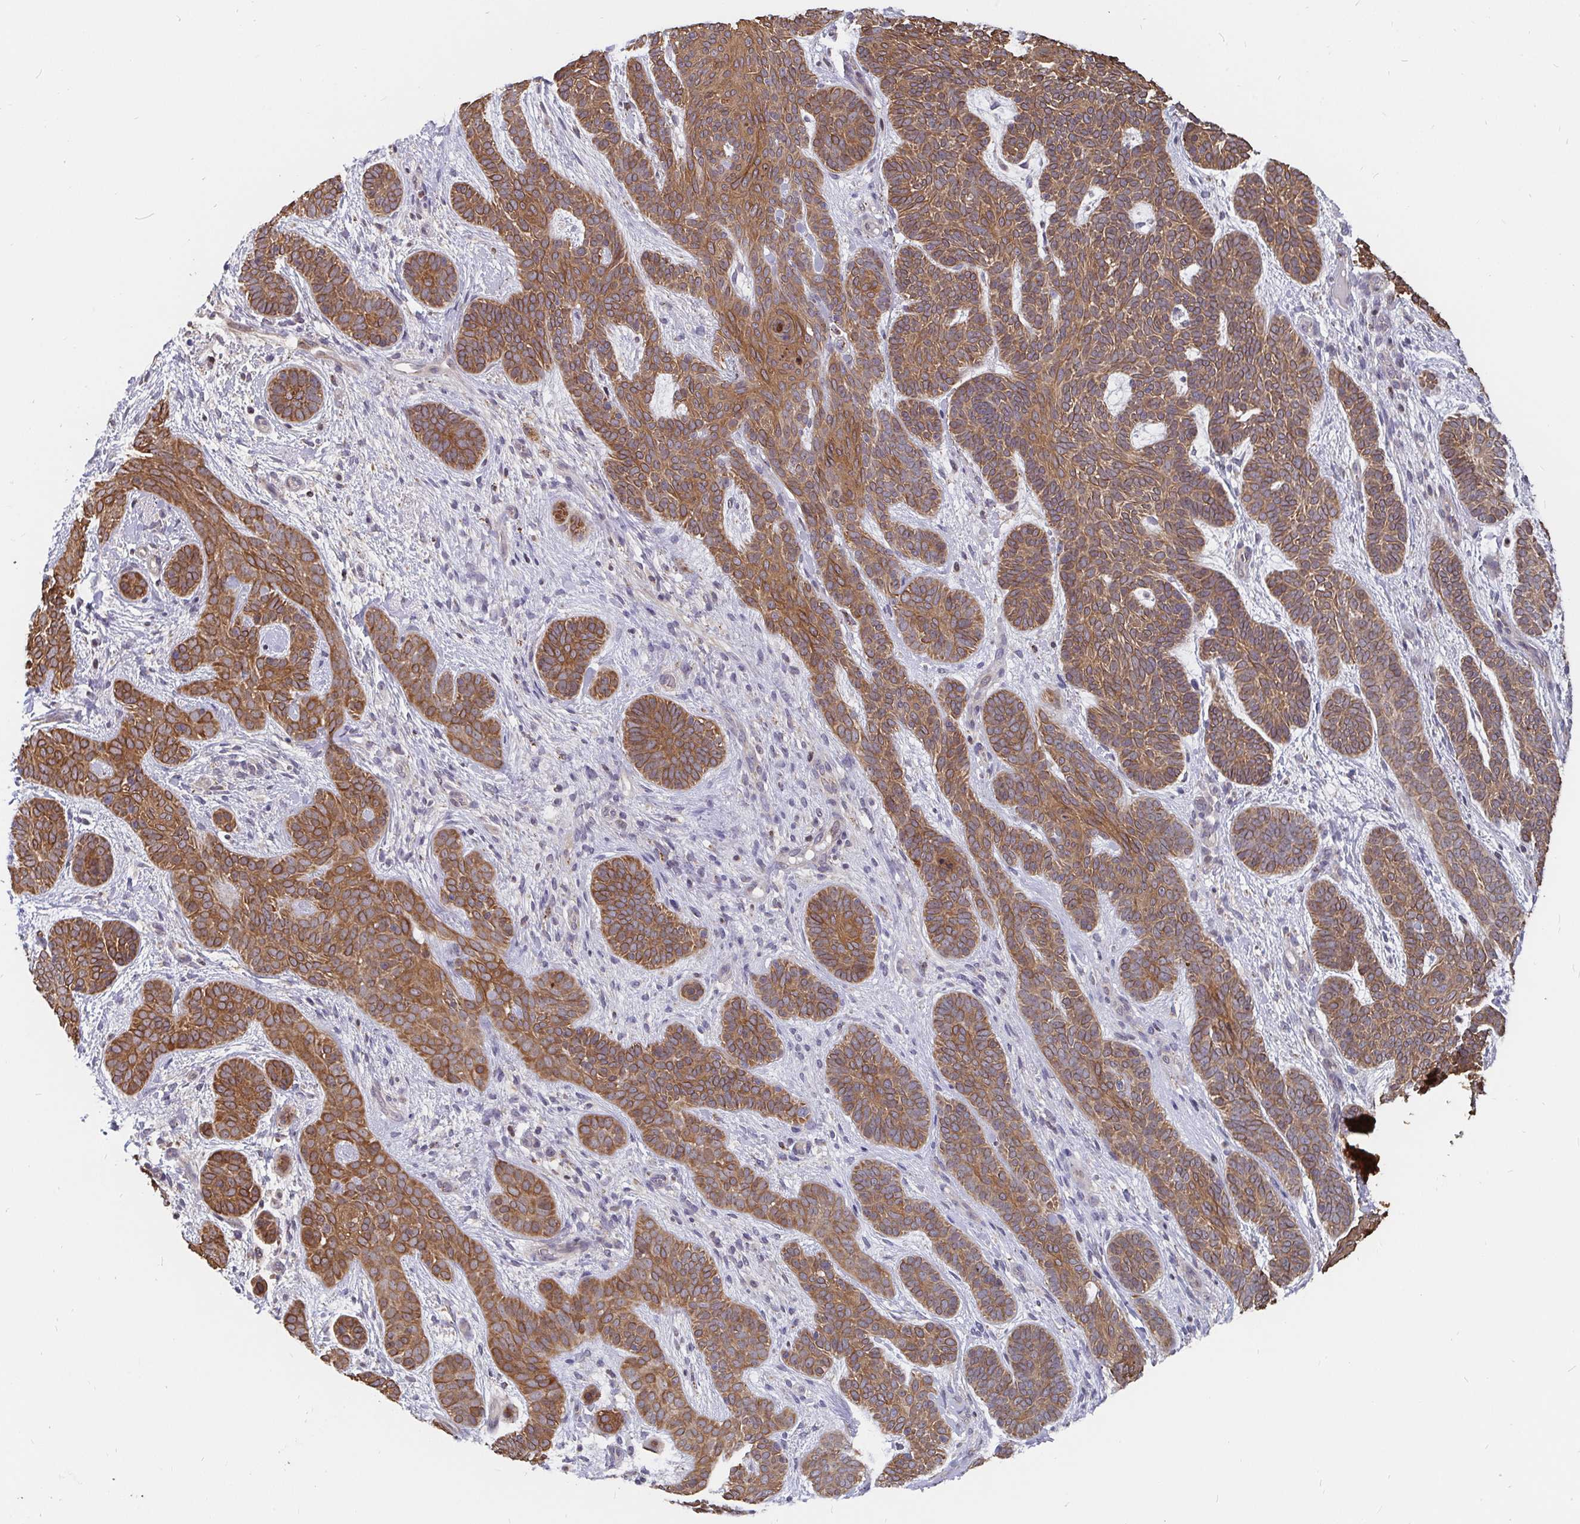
{"staining": {"intensity": "moderate", "quantity": ">75%", "location": "cytoplasmic/membranous"}, "tissue": "skin cancer", "cell_type": "Tumor cells", "image_type": "cancer", "snomed": [{"axis": "morphology", "description": "Basal cell carcinoma"}, {"axis": "topography", "description": "Skin"}], "caption": "Tumor cells demonstrate medium levels of moderate cytoplasmic/membranous staining in about >75% of cells in skin cancer (basal cell carcinoma).", "gene": "PDF", "patient": {"sex": "female", "age": 82}}